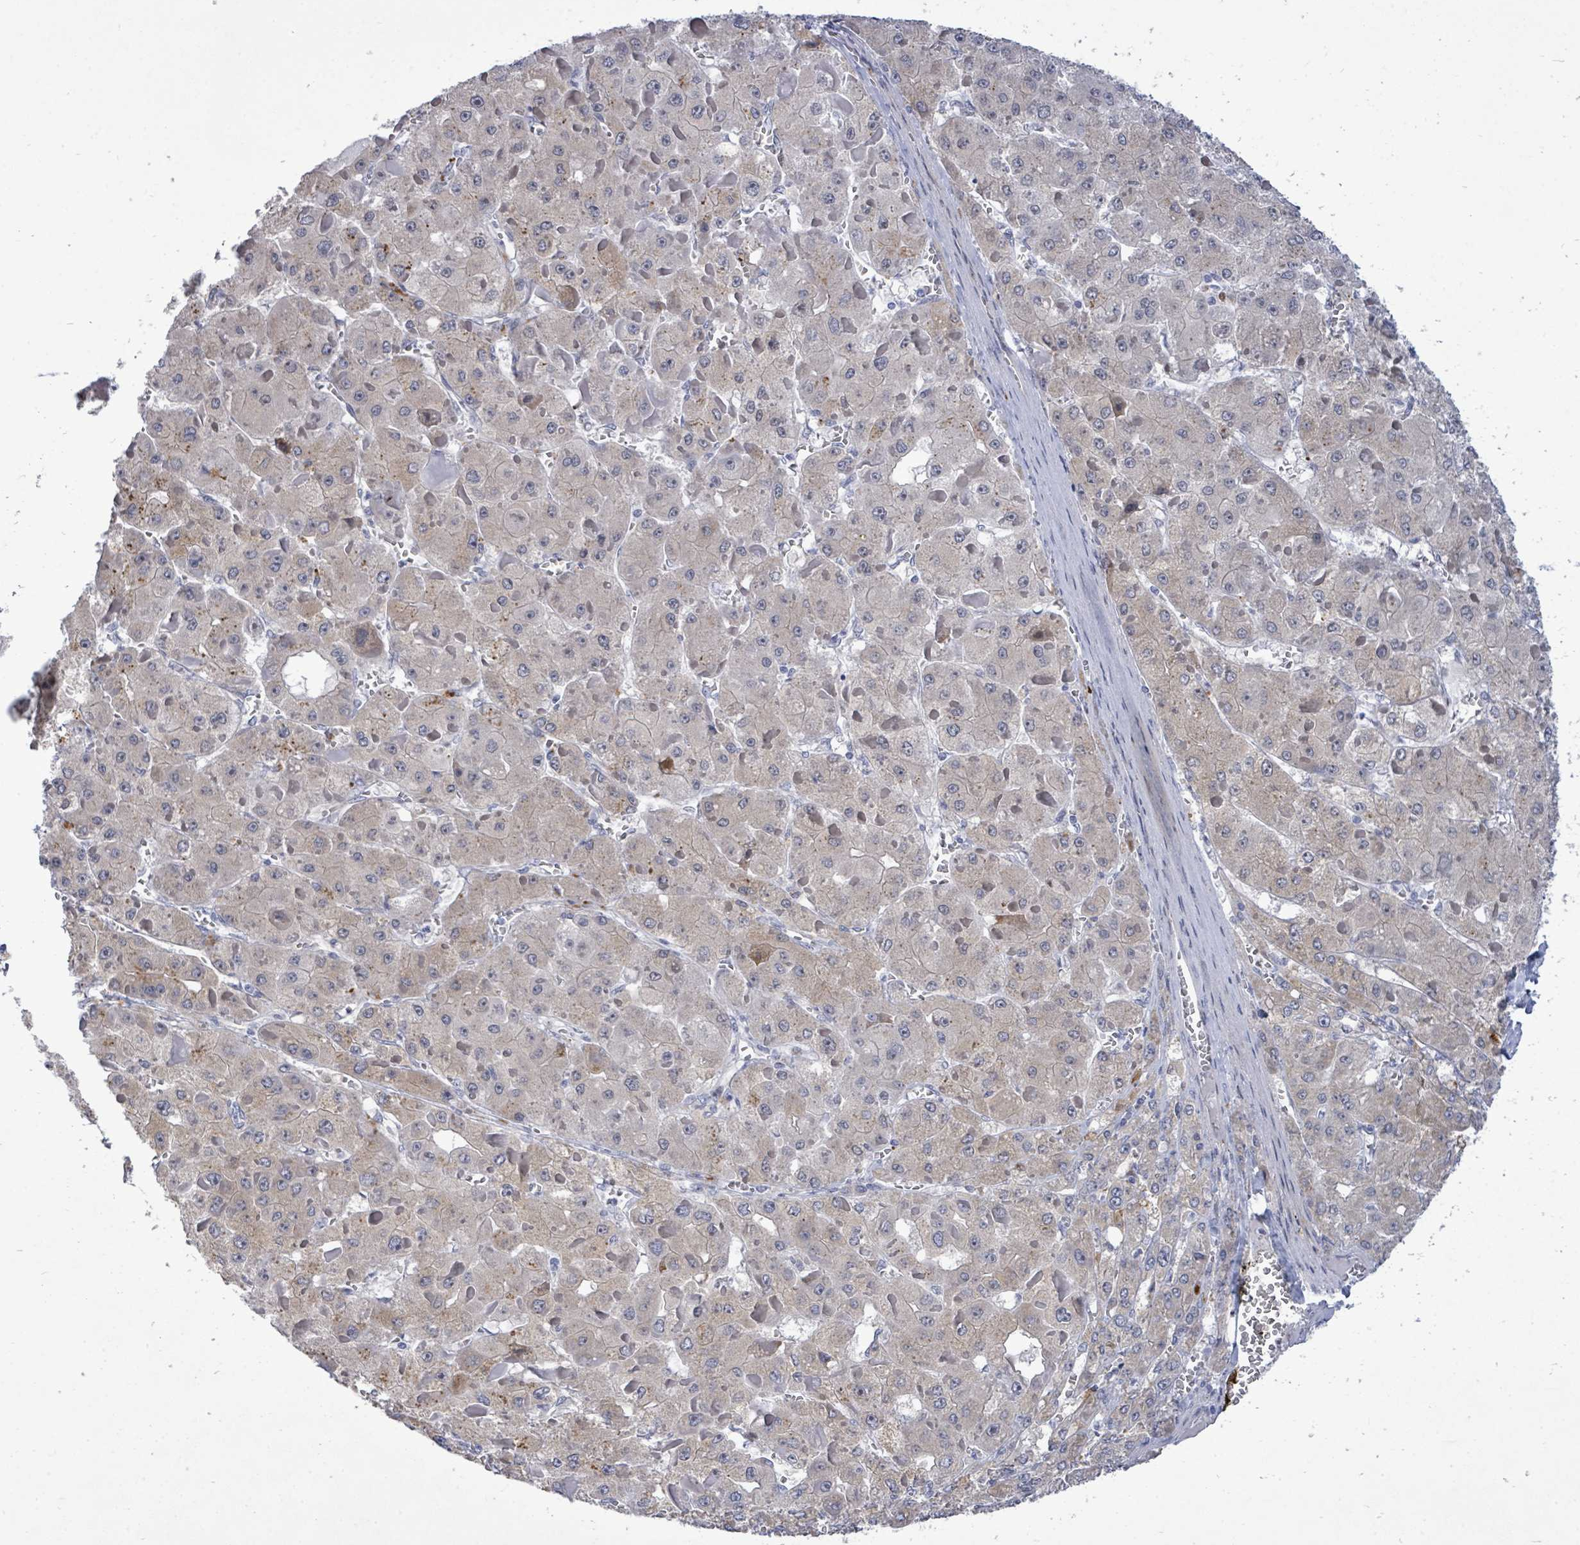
{"staining": {"intensity": "negative", "quantity": "none", "location": "none"}, "tissue": "liver cancer", "cell_type": "Tumor cells", "image_type": "cancer", "snomed": [{"axis": "morphology", "description": "Carcinoma, Hepatocellular, NOS"}, {"axis": "topography", "description": "Liver"}], "caption": "IHC micrograph of human hepatocellular carcinoma (liver) stained for a protein (brown), which reveals no expression in tumor cells.", "gene": "CT45A5", "patient": {"sex": "female", "age": 73}}